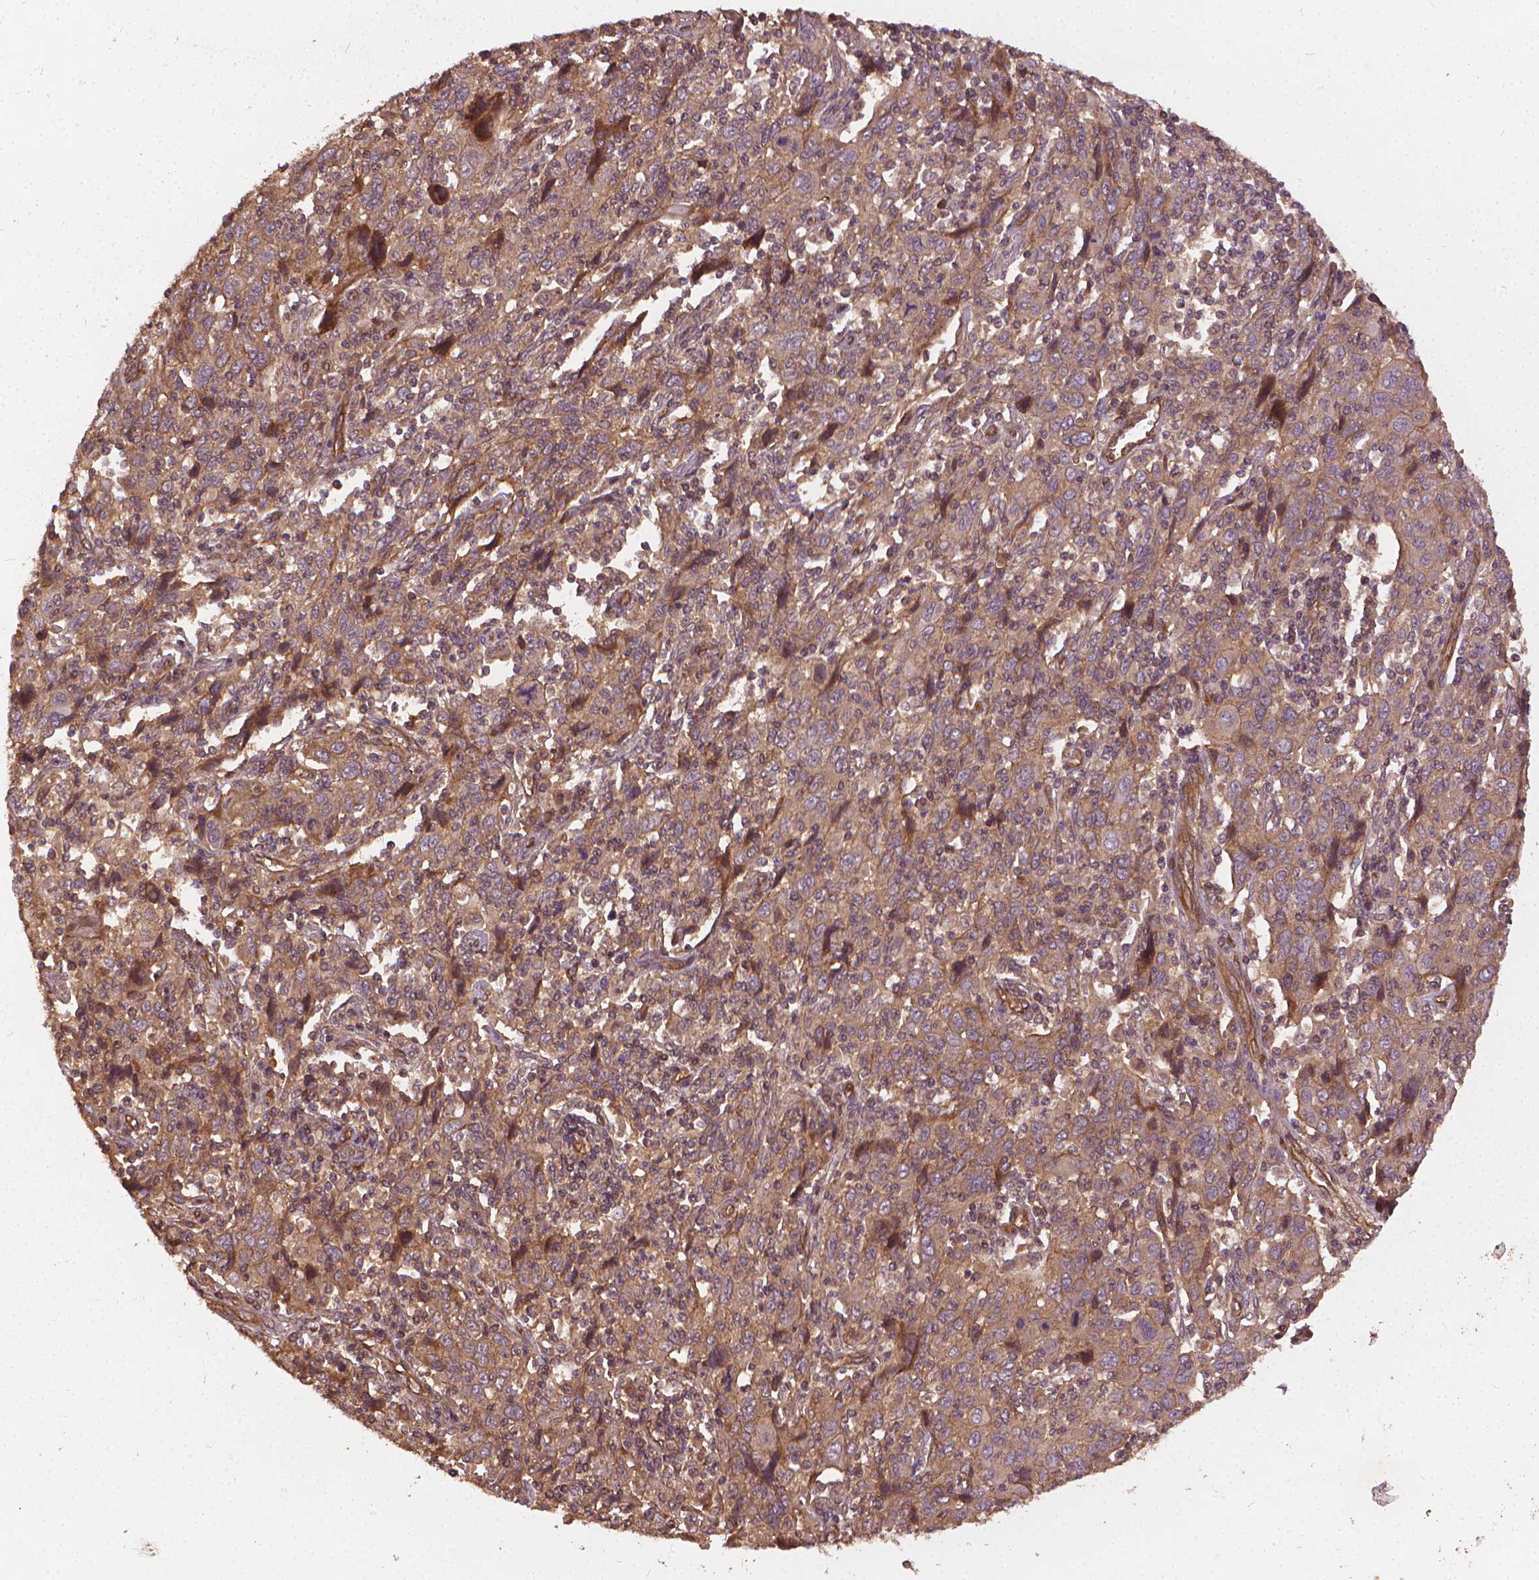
{"staining": {"intensity": "moderate", "quantity": ">75%", "location": "cytoplasmic/membranous"}, "tissue": "cervical cancer", "cell_type": "Tumor cells", "image_type": "cancer", "snomed": [{"axis": "morphology", "description": "Squamous cell carcinoma, NOS"}, {"axis": "topography", "description": "Cervix"}], "caption": "Moderate cytoplasmic/membranous positivity for a protein is appreciated in approximately >75% of tumor cells of cervical cancer (squamous cell carcinoma) using immunohistochemistry (IHC).", "gene": "UBXN2A", "patient": {"sex": "female", "age": 46}}